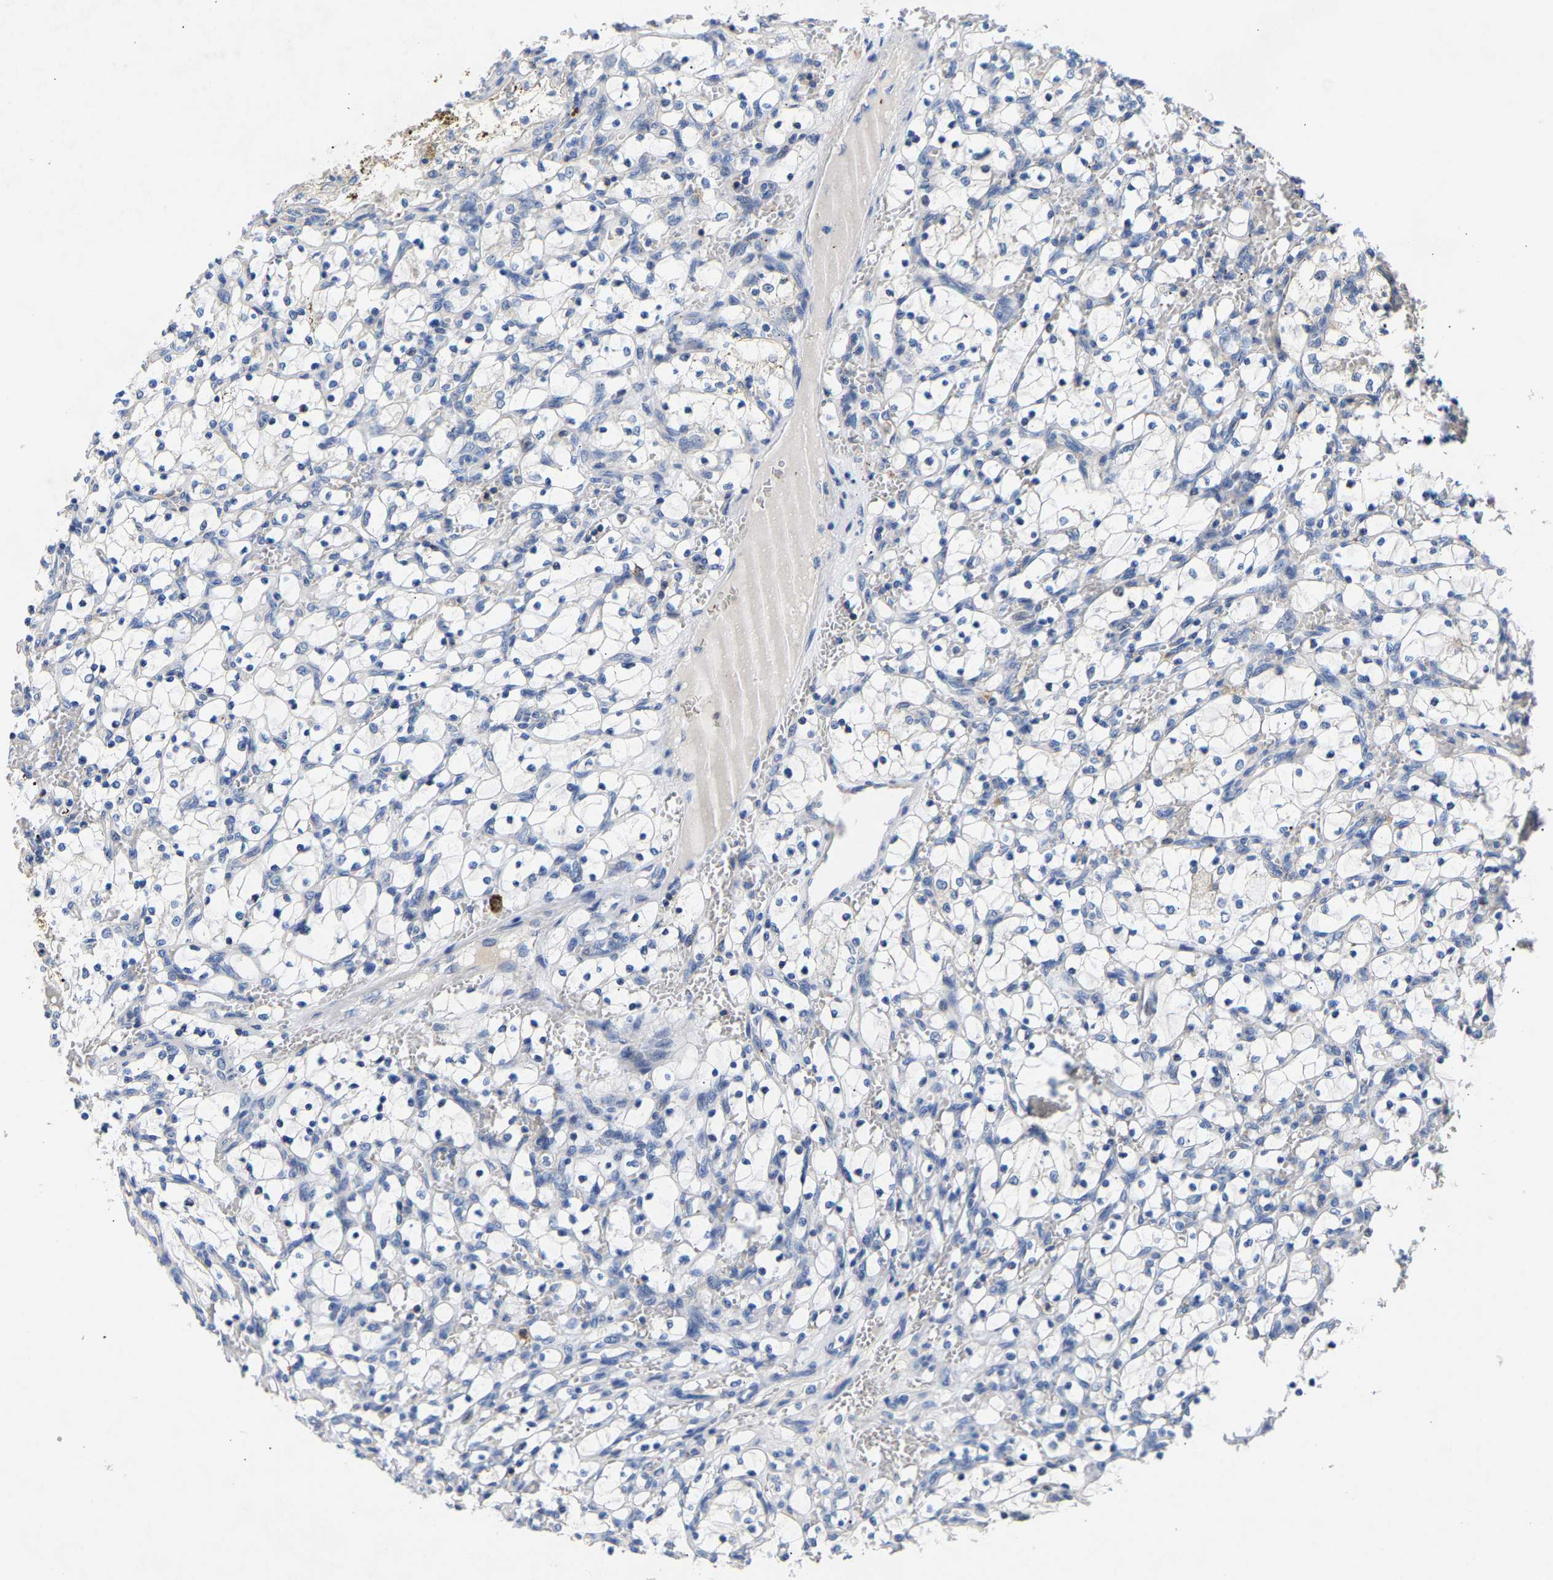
{"staining": {"intensity": "negative", "quantity": "none", "location": "none"}, "tissue": "renal cancer", "cell_type": "Tumor cells", "image_type": "cancer", "snomed": [{"axis": "morphology", "description": "Adenocarcinoma, NOS"}, {"axis": "topography", "description": "Kidney"}], "caption": "Renal cancer was stained to show a protein in brown. There is no significant staining in tumor cells.", "gene": "CCDC171", "patient": {"sex": "female", "age": 69}}